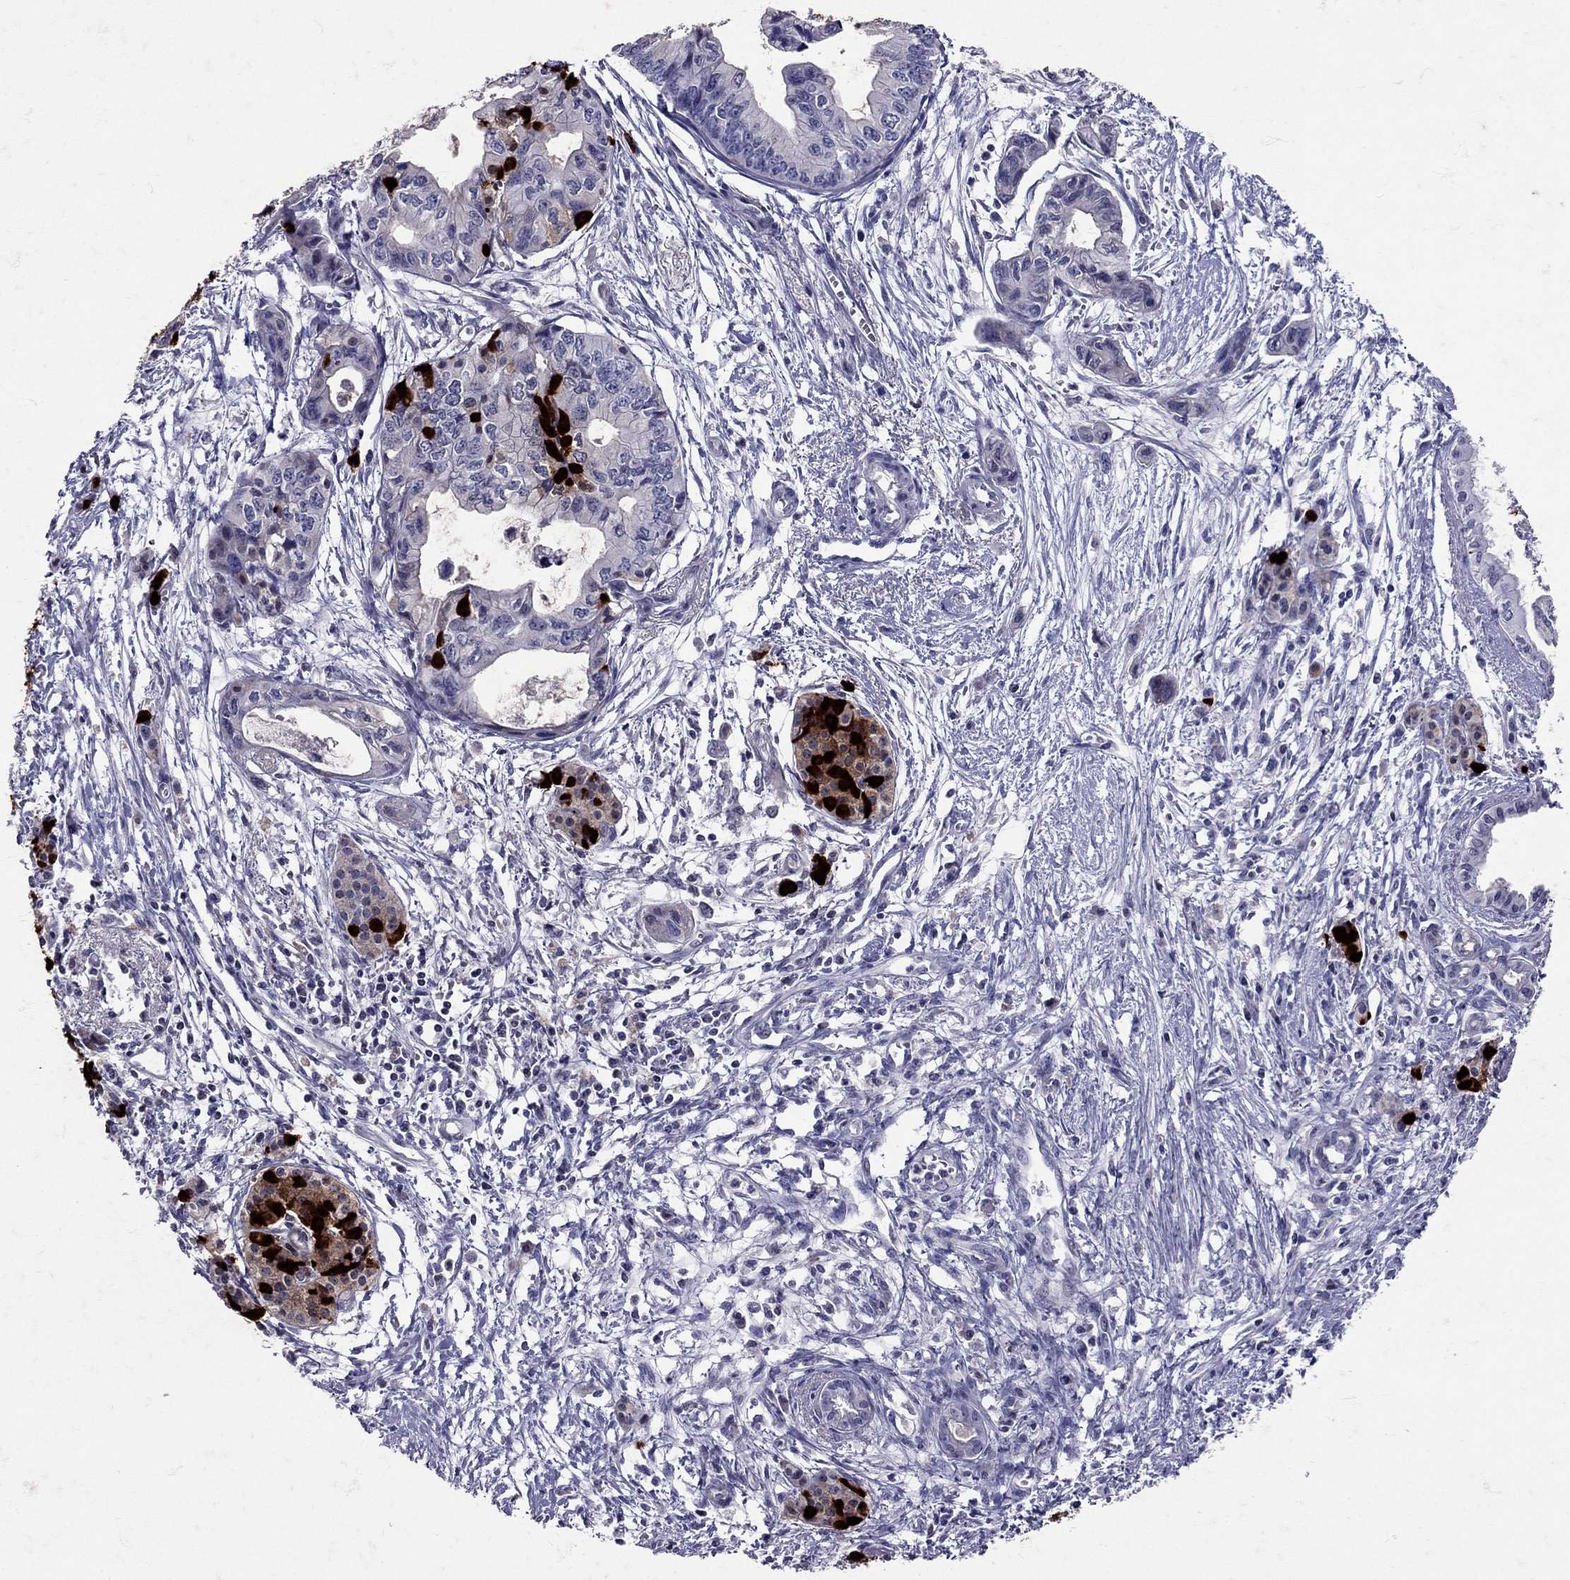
{"staining": {"intensity": "negative", "quantity": "none", "location": "none"}, "tissue": "pancreatic cancer", "cell_type": "Tumor cells", "image_type": "cancer", "snomed": [{"axis": "morphology", "description": "Adenocarcinoma, NOS"}, {"axis": "topography", "description": "Pancreas"}], "caption": "This is a micrograph of immunohistochemistry (IHC) staining of pancreatic adenocarcinoma, which shows no staining in tumor cells.", "gene": "SST", "patient": {"sex": "female", "age": 76}}